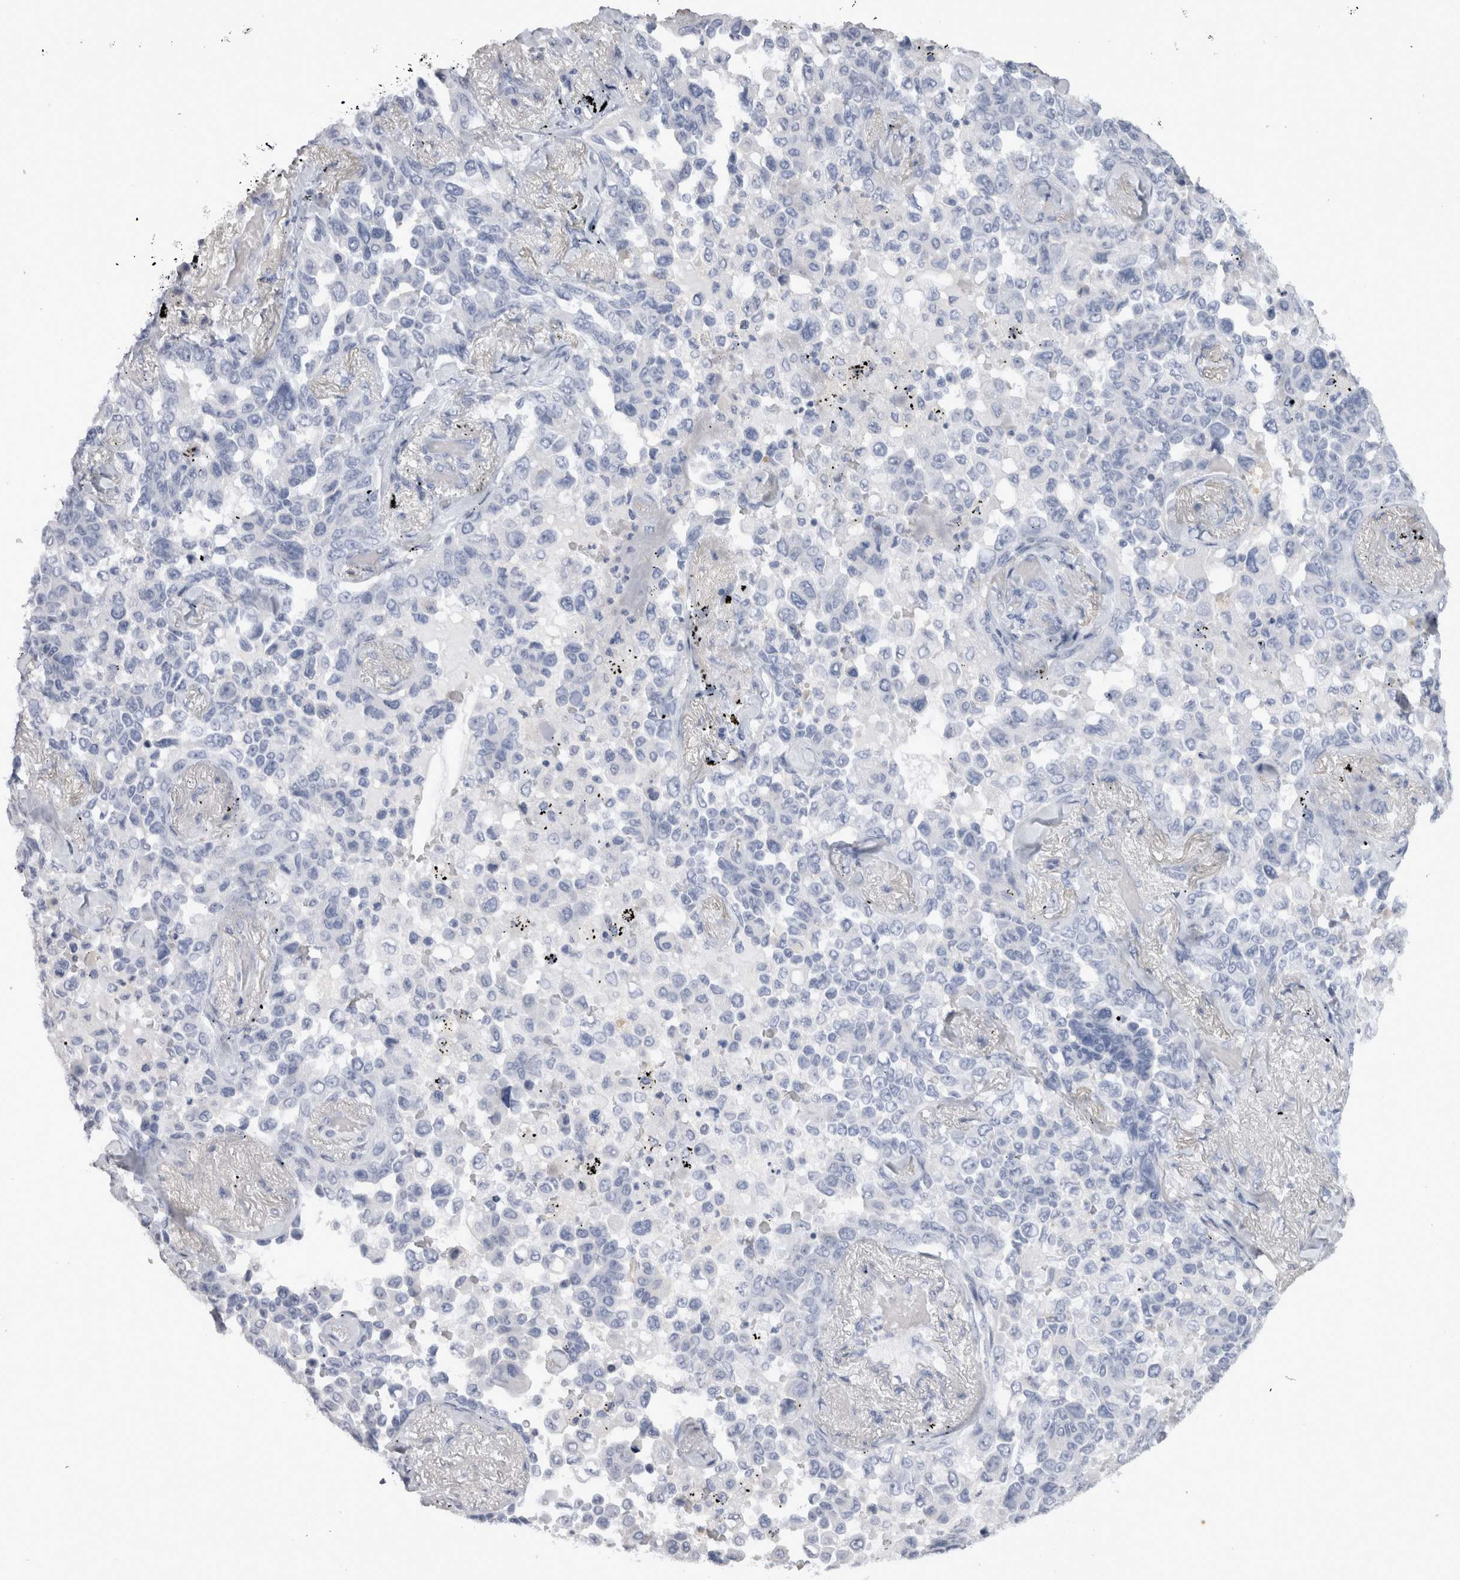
{"staining": {"intensity": "negative", "quantity": "none", "location": "none"}, "tissue": "lung cancer", "cell_type": "Tumor cells", "image_type": "cancer", "snomed": [{"axis": "morphology", "description": "Adenocarcinoma, NOS"}, {"axis": "topography", "description": "Lung"}], "caption": "A micrograph of human lung adenocarcinoma is negative for staining in tumor cells.", "gene": "ADAM2", "patient": {"sex": "female", "age": 67}}